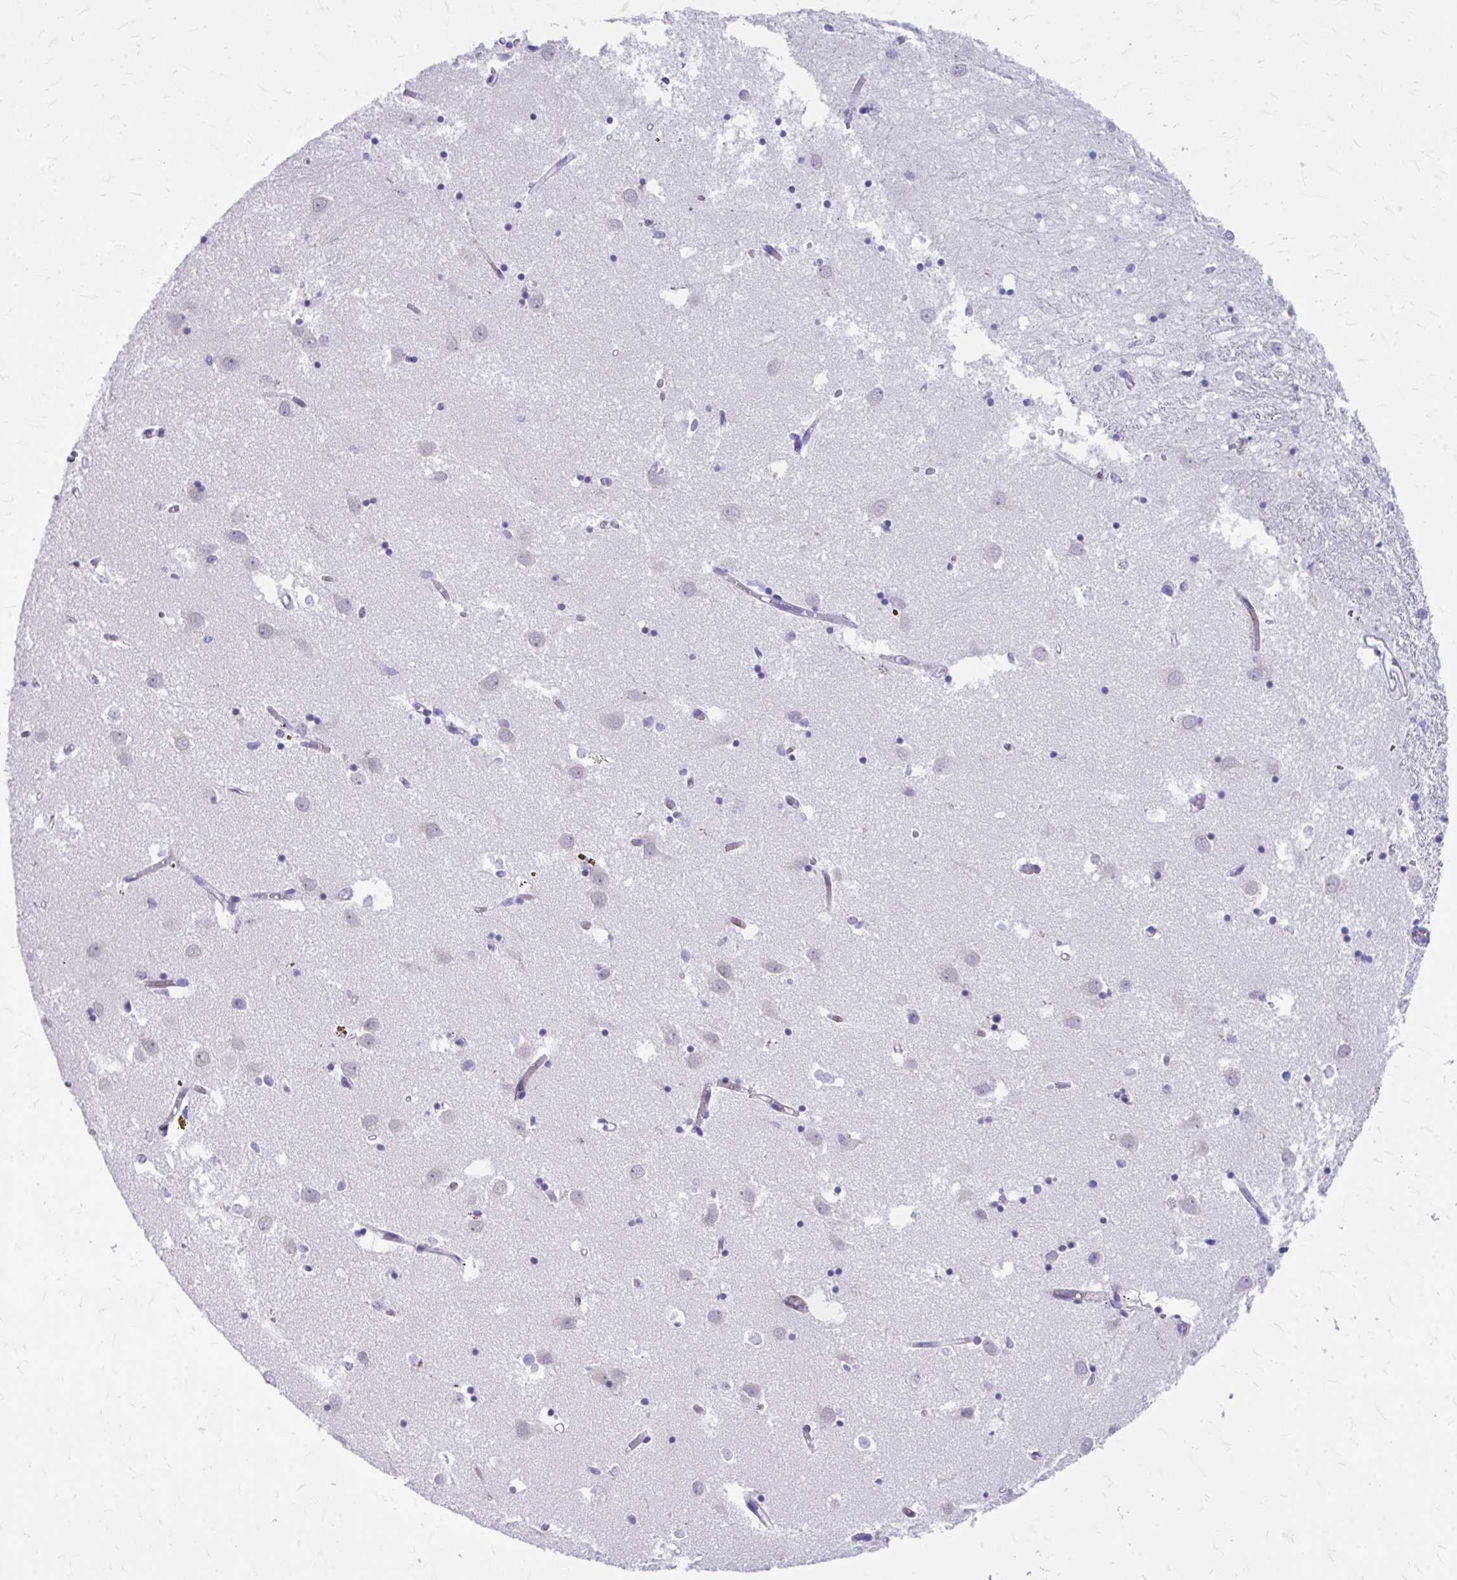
{"staining": {"intensity": "negative", "quantity": "none", "location": "none"}, "tissue": "caudate", "cell_type": "Glial cells", "image_type": "normal", "snomed": [{"axis": "morphology", "description": "Normal tissue, NOS"}, {"axis": "topography", "description": "Lateral ventricle wall"}], "caption": "Immunohistochemistry of unremarkable caudate shows no expression in glial cells. (DAB (3,3'-diaminobenzidine) immunohistochemistry (IHC) with hematoxylin counter stain).", "gene": "ENSG00000285953", "patient": {"sex": "male", "age": 70}}